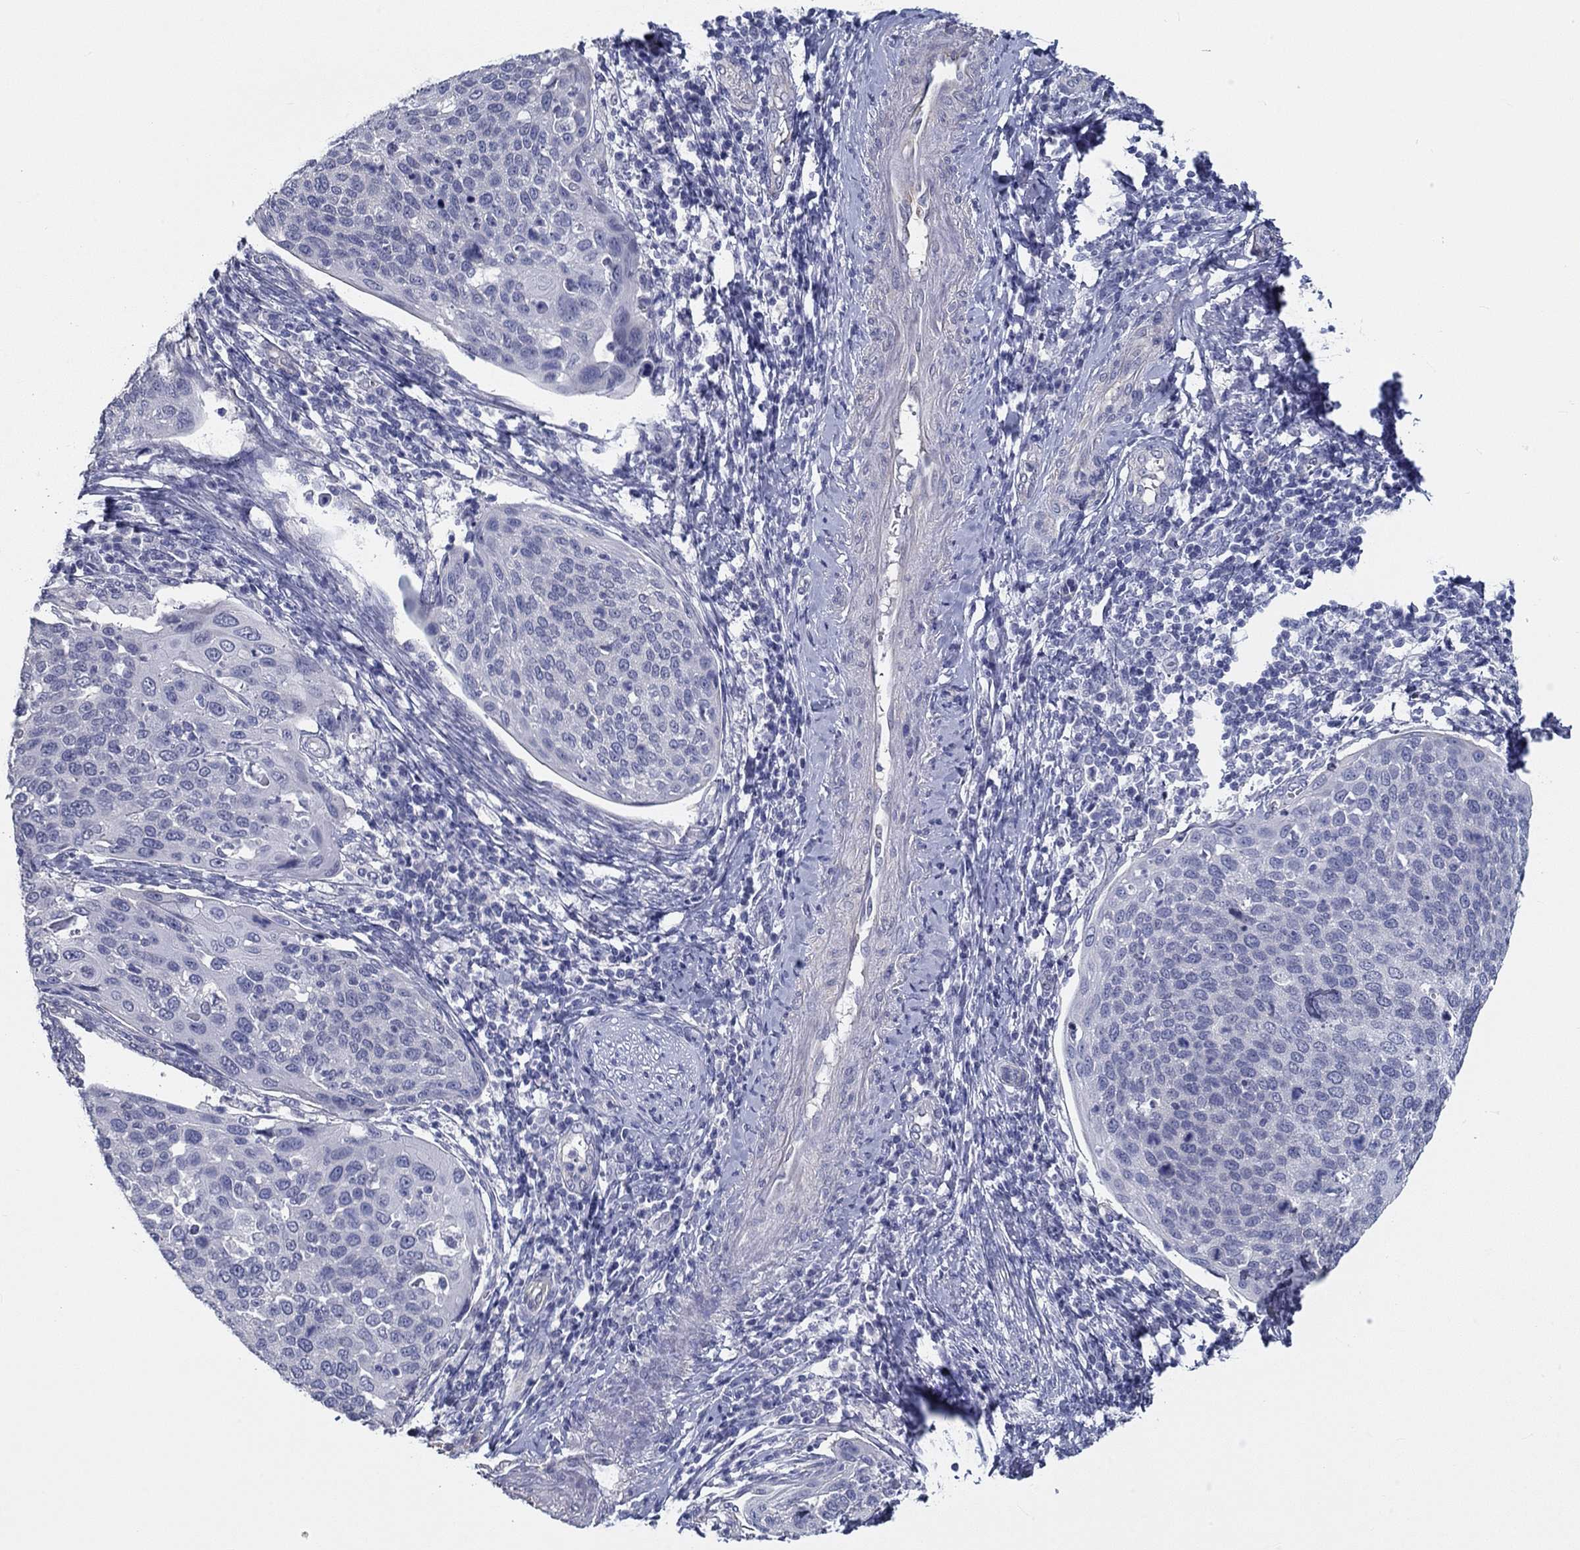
{"staining": {"intensity": "negative", "quantity": "none", "location": "none"}, "tissue": "cervical cancer", "cell_type": "Tumor cells", "image_type": "cancer", "snomed": [{"axis": "morphology", "description": "Squamous cell carcinoma, NOS"}, {"axis": "topography", "description": "Cervix"}], "caption": "There is no significant expression in tumor cells of cervical cancer.", "gene": "CRYGD", "patient": {"sex": "female", "age": 54}}